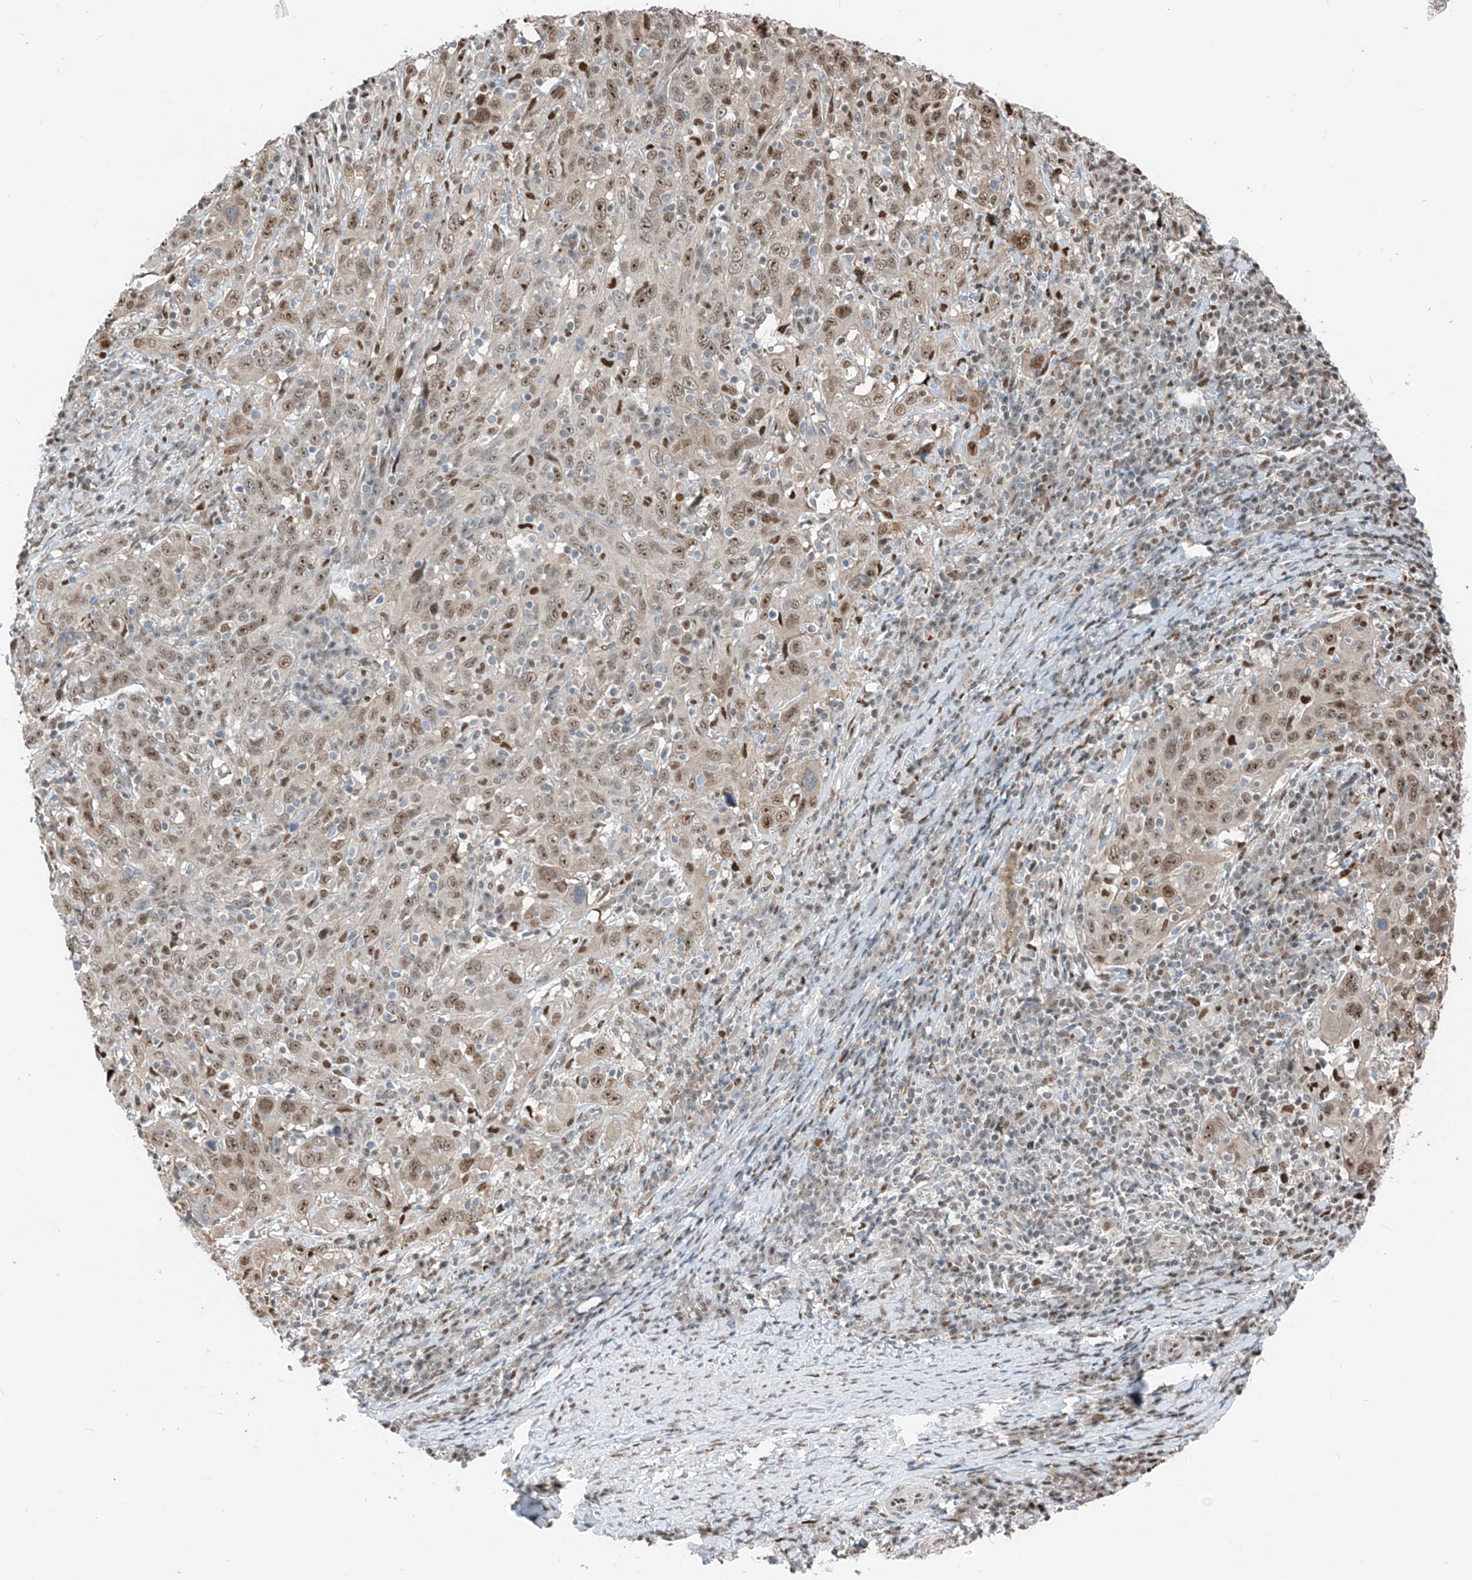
{"staining": {"intensity": "moderate", "quantity": ">75%", "location": "nuclear"}, "tissue": "cervical cancer", "cell_type": "Tumor cells", "image_type": "cancer", "snomed": [{"axis": "morphology", "description": "Squamous cell carcinoma, NOS"}, {"axis": "topography", "description": "Cervix"}], "caption": "Immunohistochemistry (IHC) (DAB (3,3'-diaminobenzidine)) staining of squamous cell carcinoma (cervical) displays moderate nuclear protein expression in about >75% of tumor cells.", "gene": "RBP7", "patient": {"sex": "female", "age": 46}}